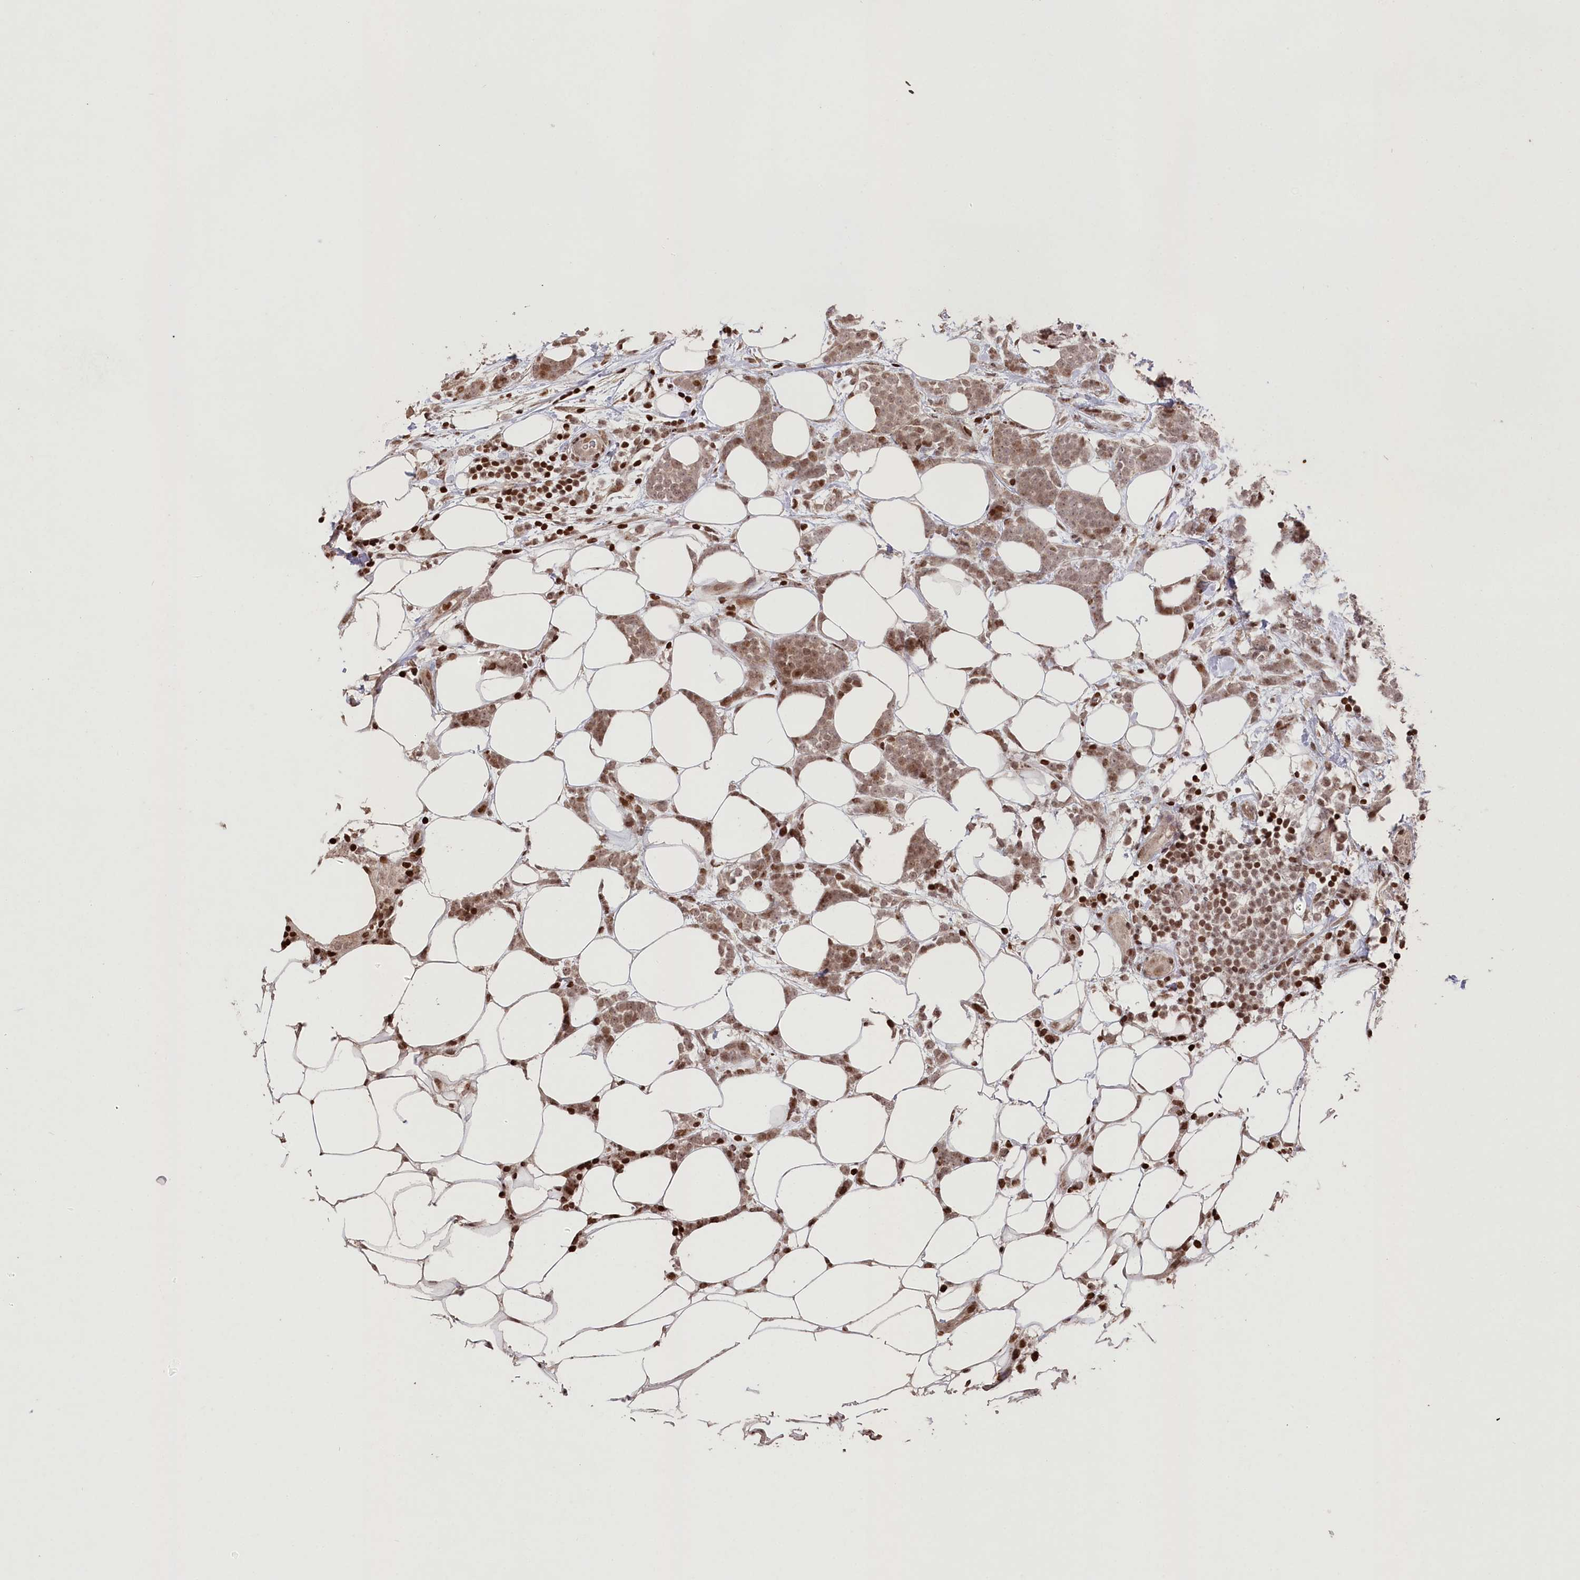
{"staining": {"intensity": "moderate", "quantity": ">75%", "location": "cytoplasmic/membranous,nuclear"}, "tissue": "breast cancer", "cell_type": "Tumor cells", "image_type": "cancer", "snomed": [{"axis": "morphology", "description": "Lobular carcinoma"}, {"axis": "topography", "description": "Breast"}], "caption": "Immunohistochemical staining of human breast cancer (lobular carcinoma) displays medium levels of moderate cytoplasmic/membranous and nuclear positivity in about >75% of tumor cells.", "gene": "CCSER2", "patient": {"sex": "female", "age": 58}}